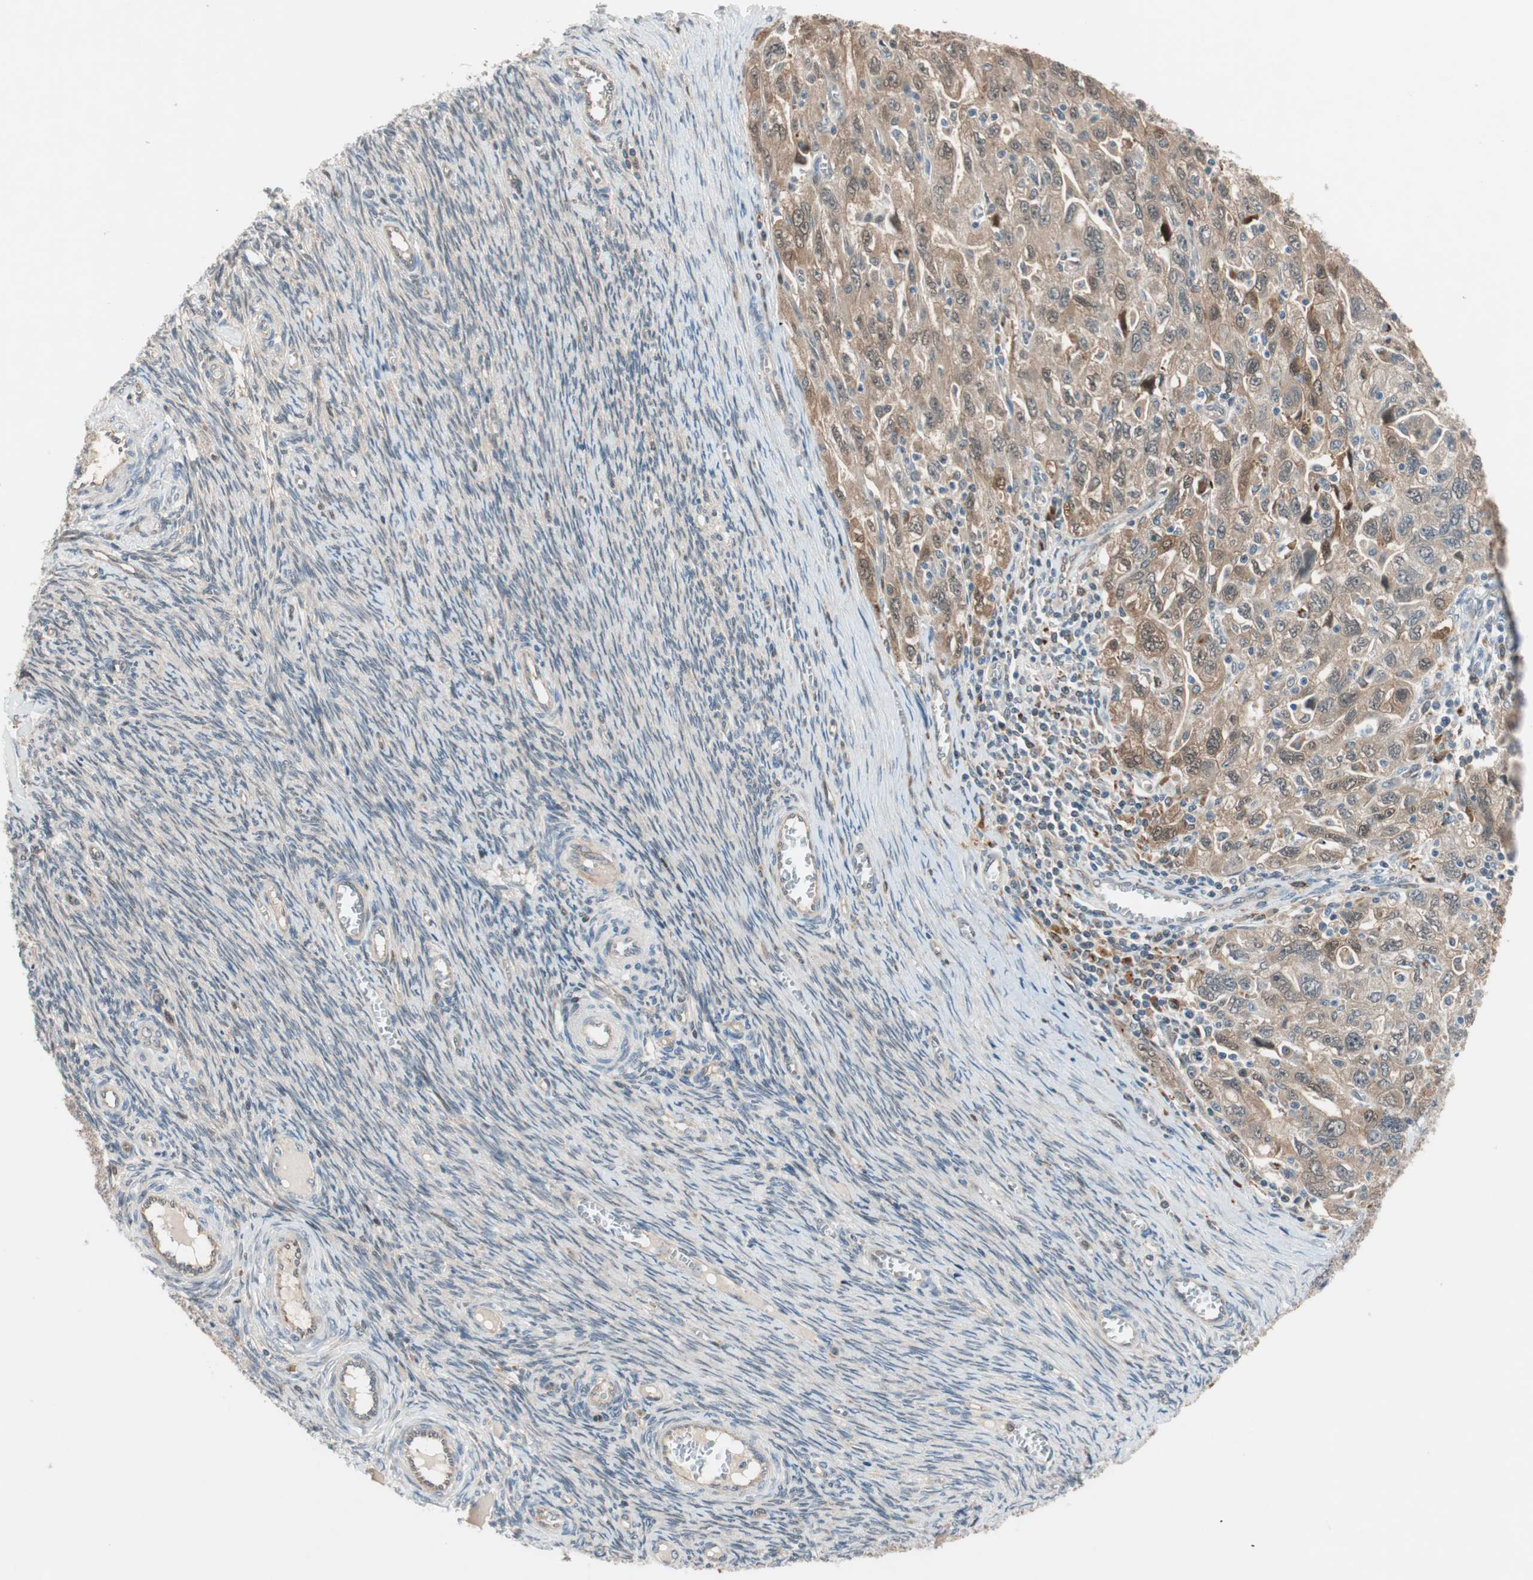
{"staining": {"intensity": "moderate", "quantity": ">75%", "location": "cytoplasmic/membranous"}, "tissue": "ovarian cancer", "cell_type": "Tumor cells", "image_type": "cancer", "snomed": [{"axis": "morphology", "description": "Carcinoma, NOS"}, {"axis": "morphology", "description": "Cystadenocarcinoma, serous, NOS"}, {"axis": "topography", "description": "Ovary"}], "caption": "Tumor cells demonstrate moderate cytoplasmic/membranous staining in about >75% of cells in serous cystadenocarcinoma (ovarian).", "gene": "PIK3R3", "patient": {"sex": "female", "age": 69}}